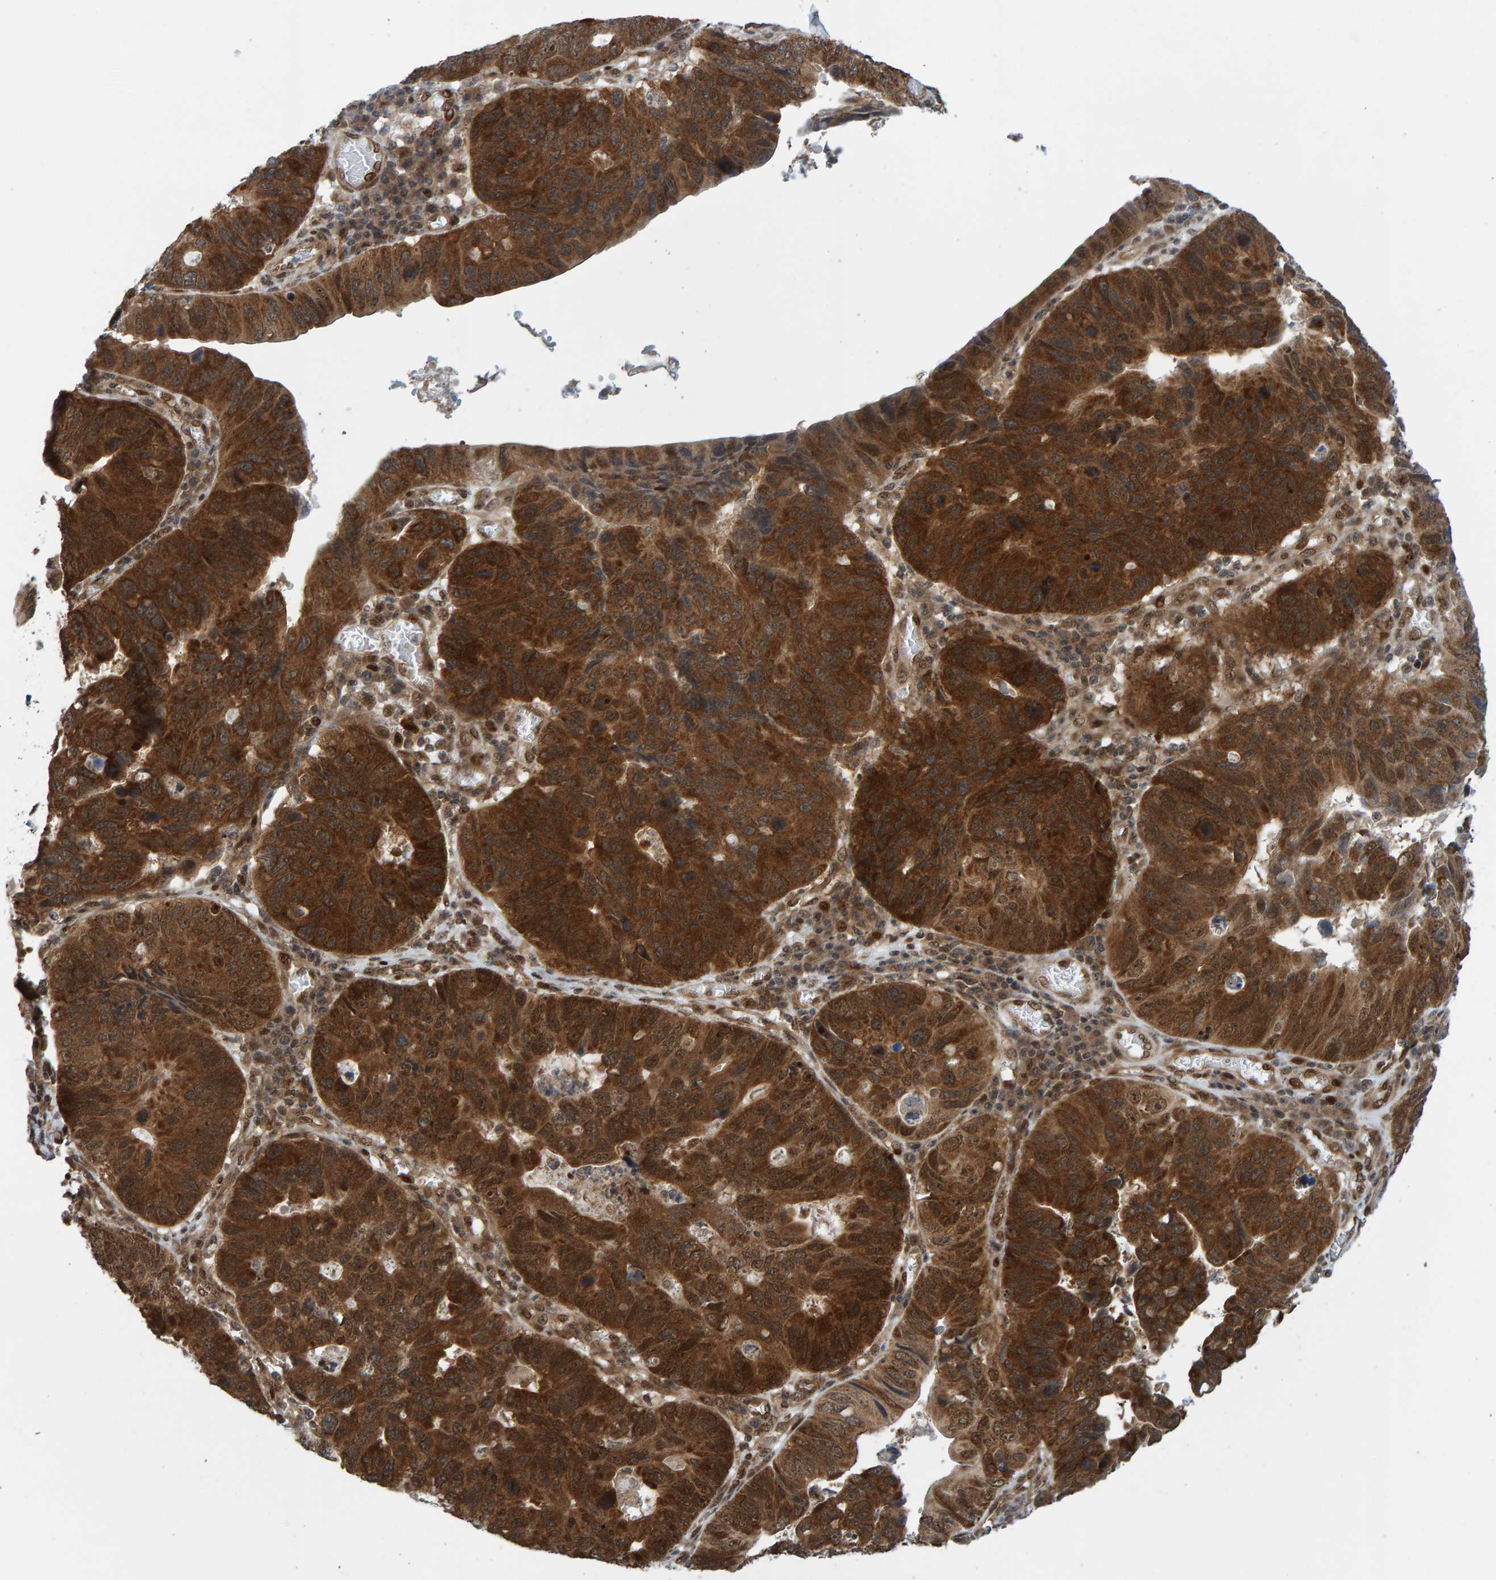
{"staining": {"intensity": "strong", "quantity": ">75%", "location": "cytoplasmic/membranous,nuclear"}, "tissue": "stomach cancer", "cell_type": "Tumor cells", "image_type": "cancer", "snomed": [{"axis": "morphology", "description": "Adenocarcinoma, NOS"}, {"axis": "topography", "description": "Stomach"}], "caption": "Stomach cancer stained for a protein (brown) reveals strong cytoplasmic/membranous and nuclear positive positivity in about >75% of tumor cells.", "gene": "ZNF366", "patient": {"sex": "male", "age": 59}}